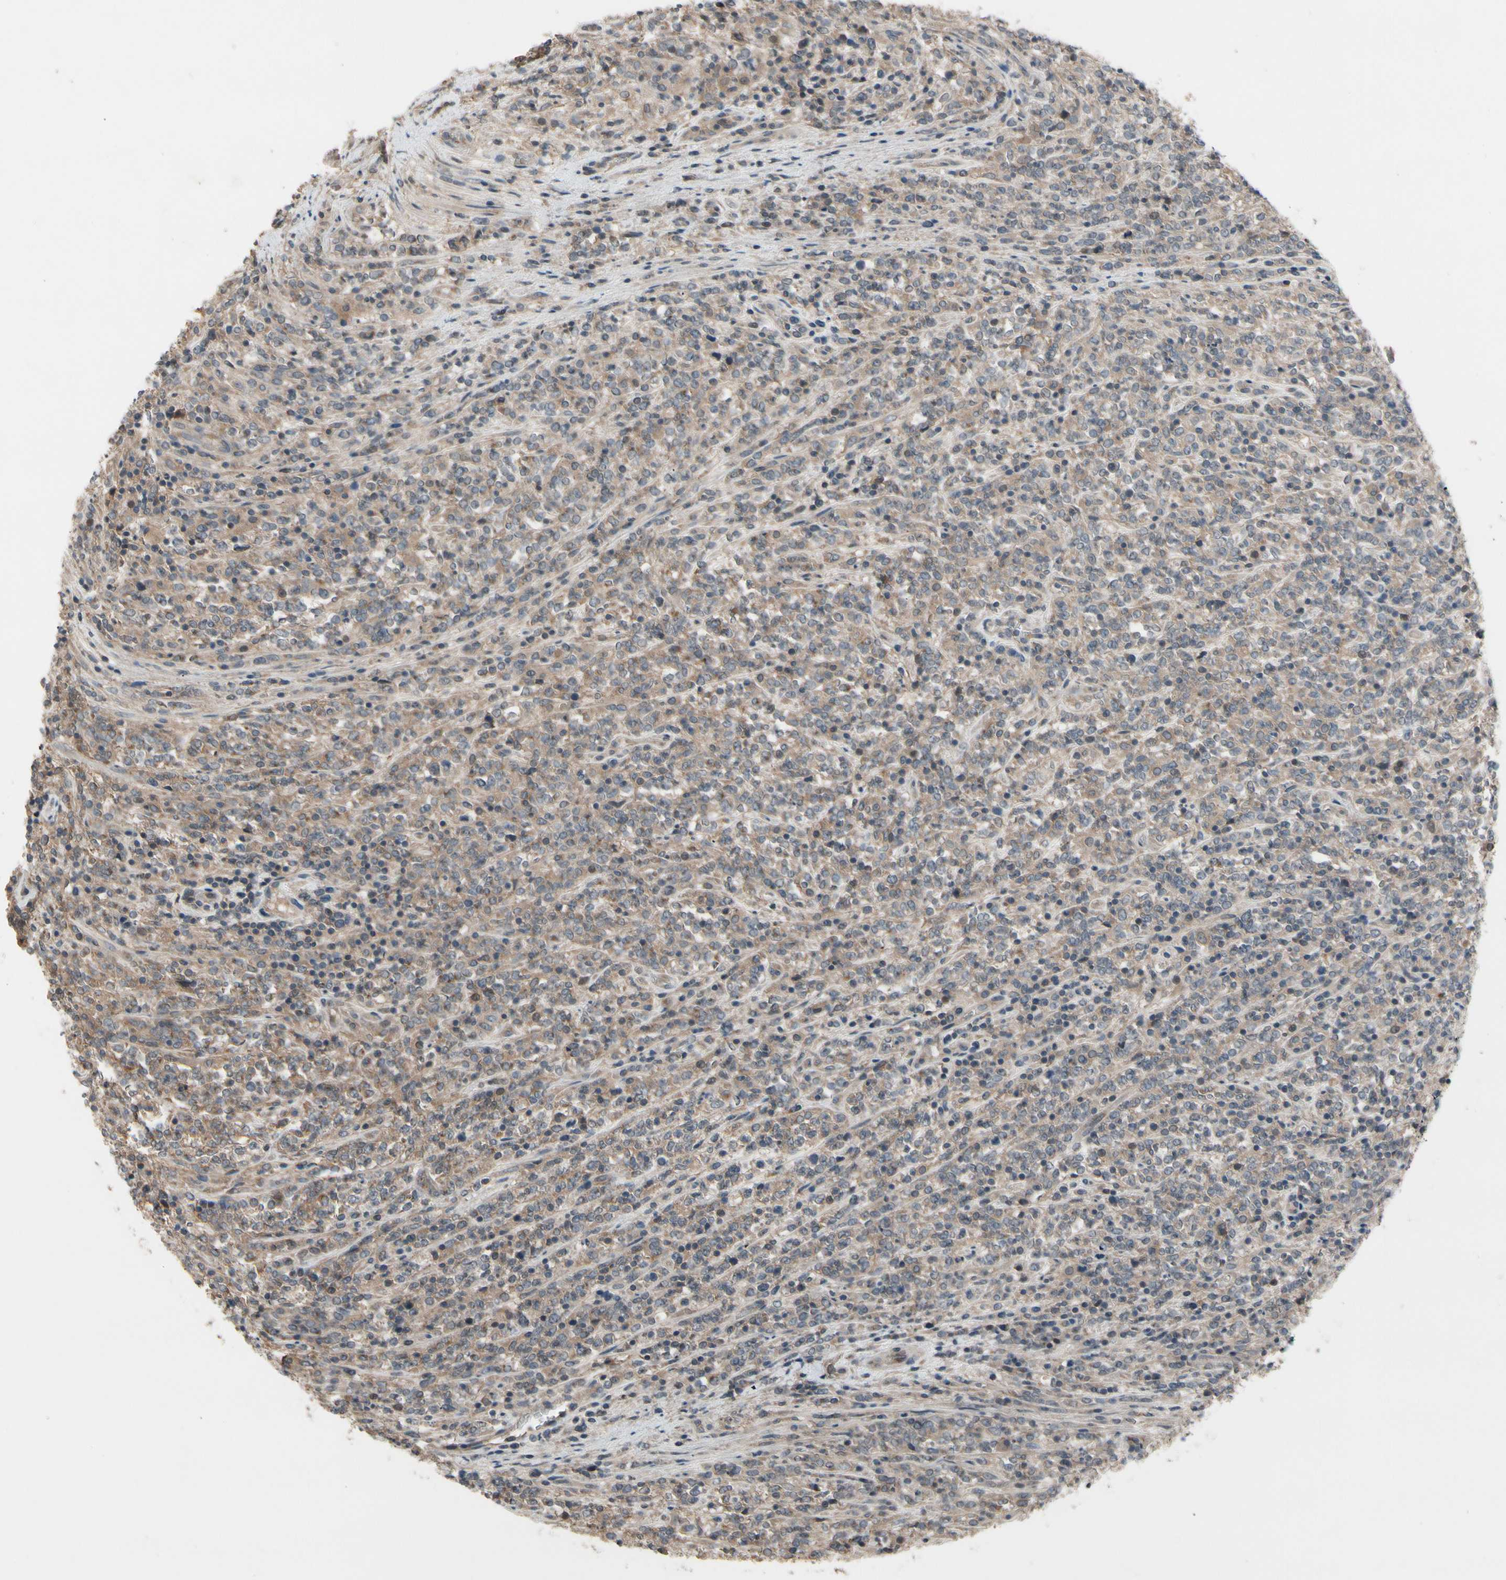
{"staining": {"intensity": "moderate", "quantity": ">75%", "location": "cytoplasmic/membranous"}, "tissue": "lymphoma", "cell_type": "Tumor cells", "image_type": "cancer", "snomed": [{"axis": "morphology", "description": "Malignant lymphoma, non-Hodgkin's type, High grade"}, {"axis": "topography", "description": "Soft tissue"}], "caption": "Tumor cells show moderate cytoplasmic/membranous staining in about >75% of cells in high-grade malignant lymphoma, non-Hodgkin's type.", "gene": "NSF", "patient": {"sex": "male", "age": 18}}